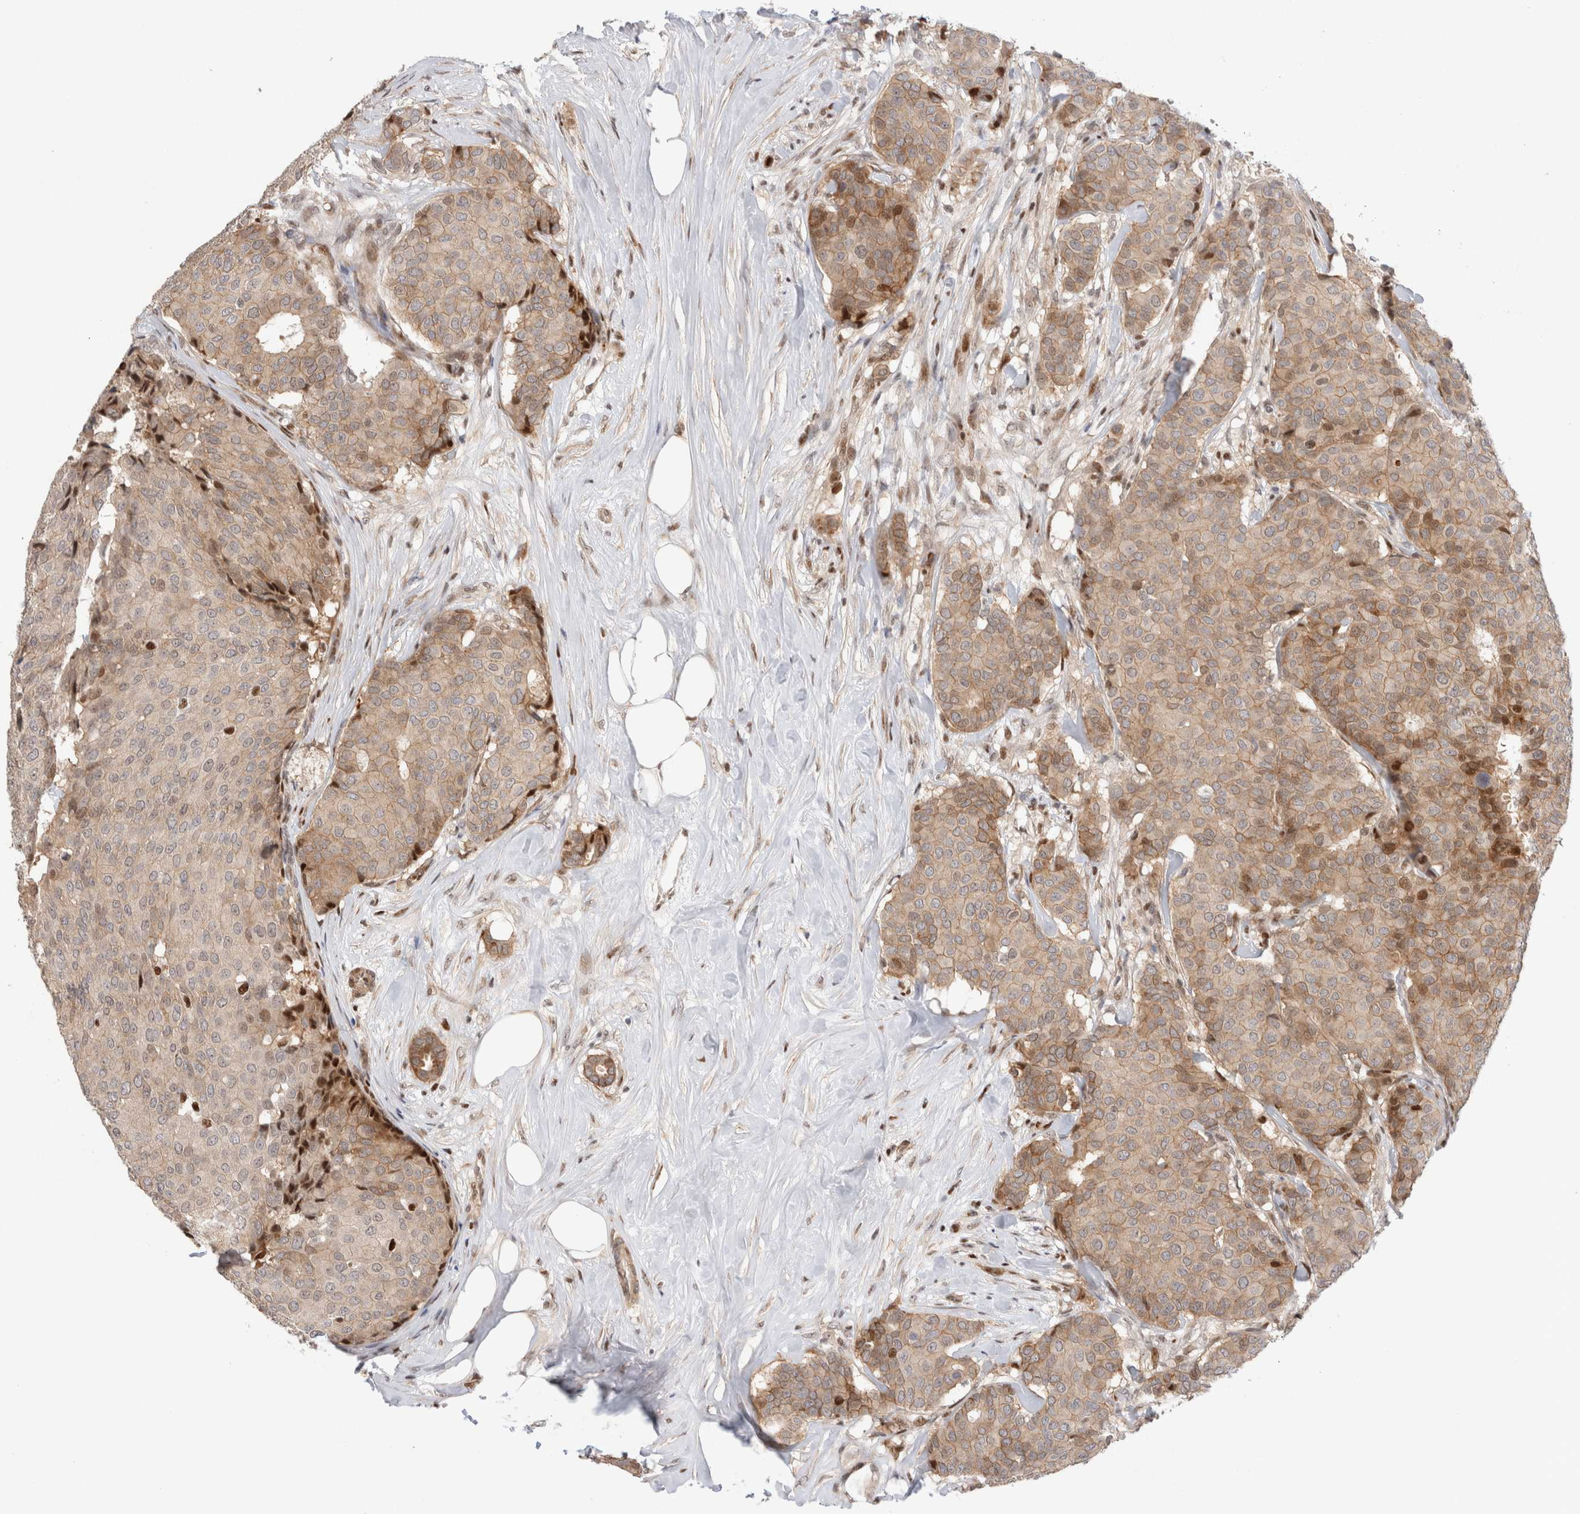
{"staining": {"intensity": "weak", "quantity": ">75%", "location": "cytoplasmic/membranous"}, "tissue": "breast cancer", "cell_type": "Tumor cells", "image_type": "cancer", "snomed": [{"axis": "morphology", "description": "Duct carcinoma"}, {"axis": "topography", "description": "Breast"}], "caption": "Breast cancer tissue demonstrates weak cytoplasmic/membranous positivity in about >75% of tumor cells", "gene": "TCF4", "patient": {"sex": "female", "age": 75}}